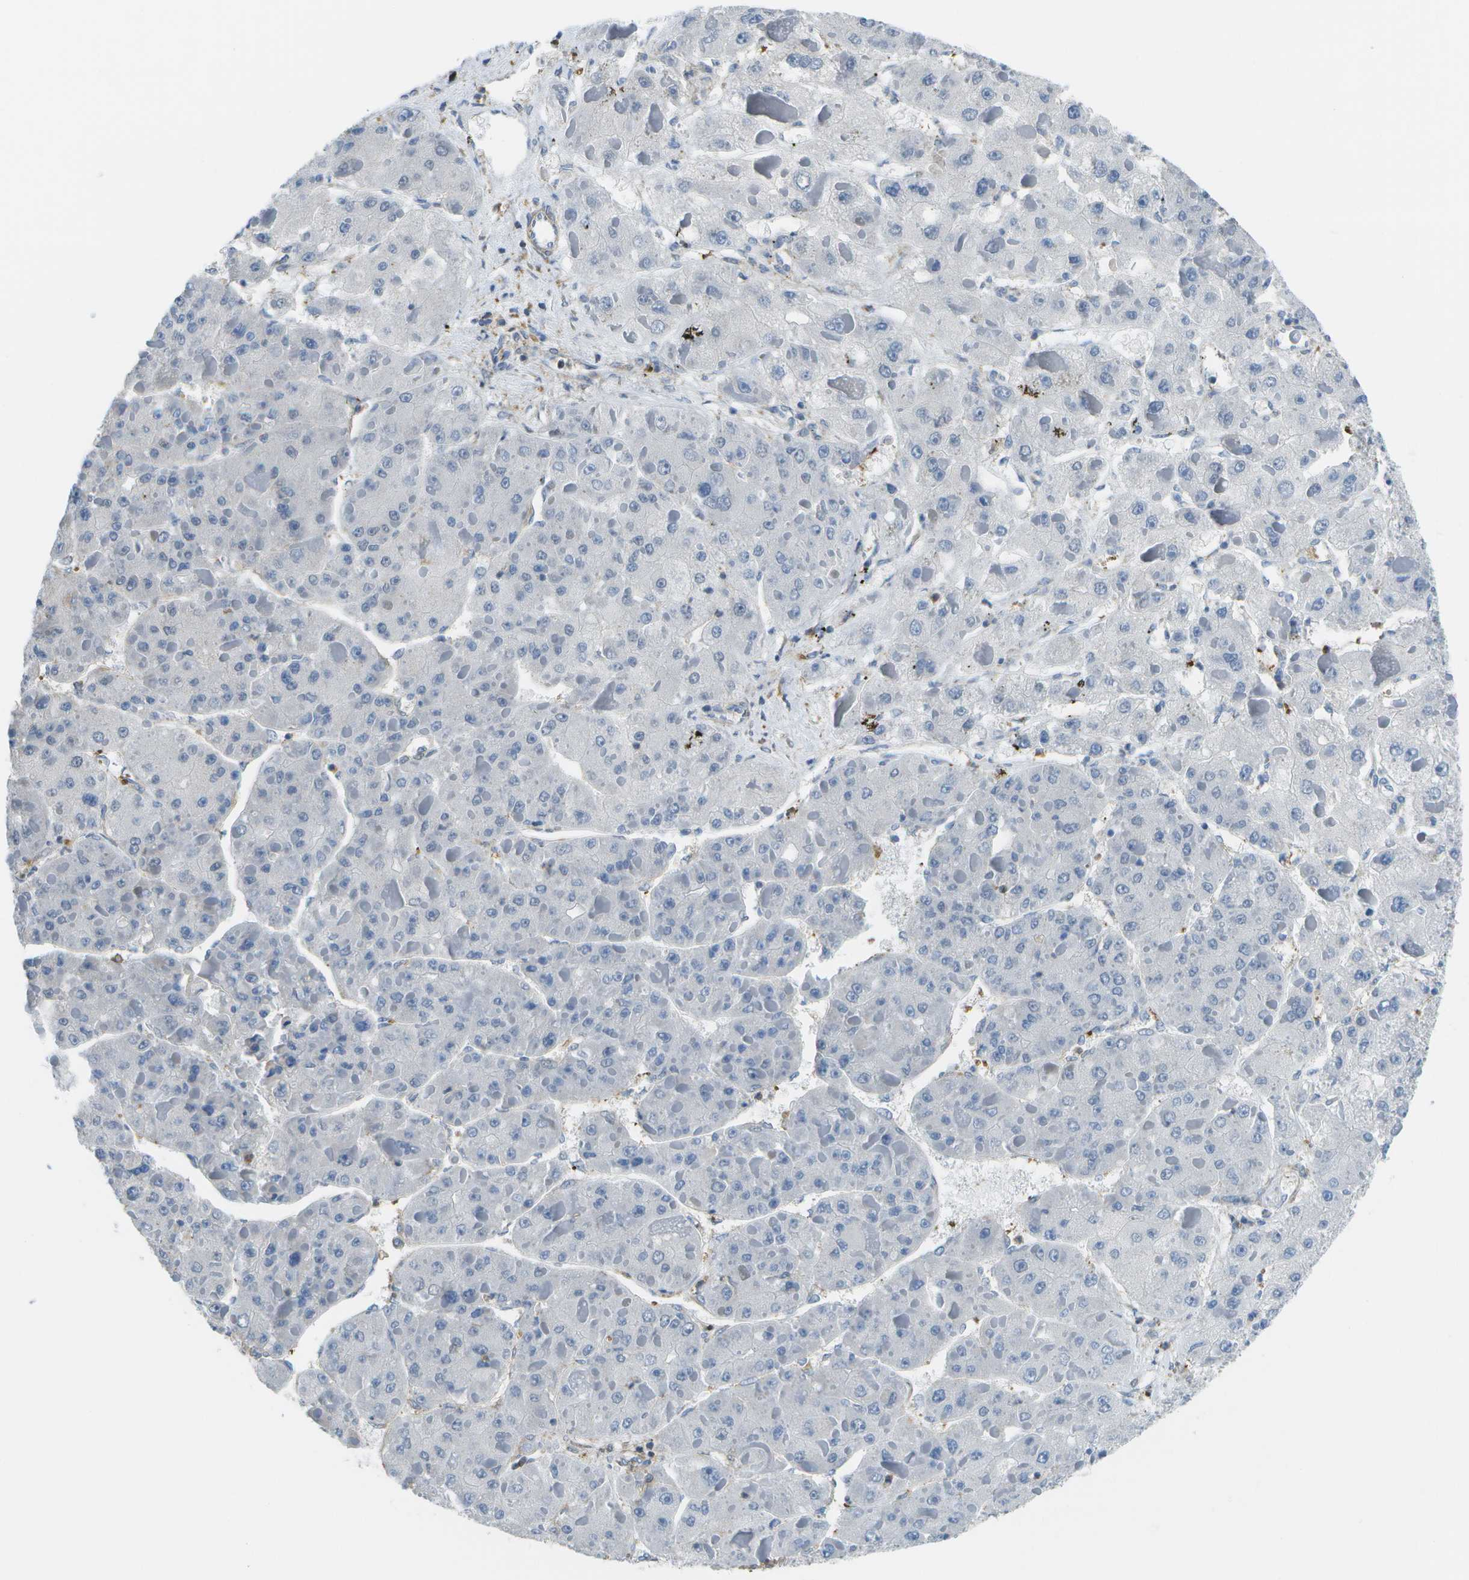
{"staining": {"intensity": "negative", "quantity": "none", "location": "none"}, "tissue": "liver cancer", "cell_type": "Tumor cells", "image_type": "cancer", "snomed": [{"axis": "morphology", "description": "Carcinoma, Hepatocellular, NOS"}, {"axis": "topography", "description": "Liver"}], "caption": "Liver cancer was stained to show a protein in brown. There is no significant expression in tumor cells.", "gene": "RCSD1", "patient": {"sex": "female", "age": 73}}